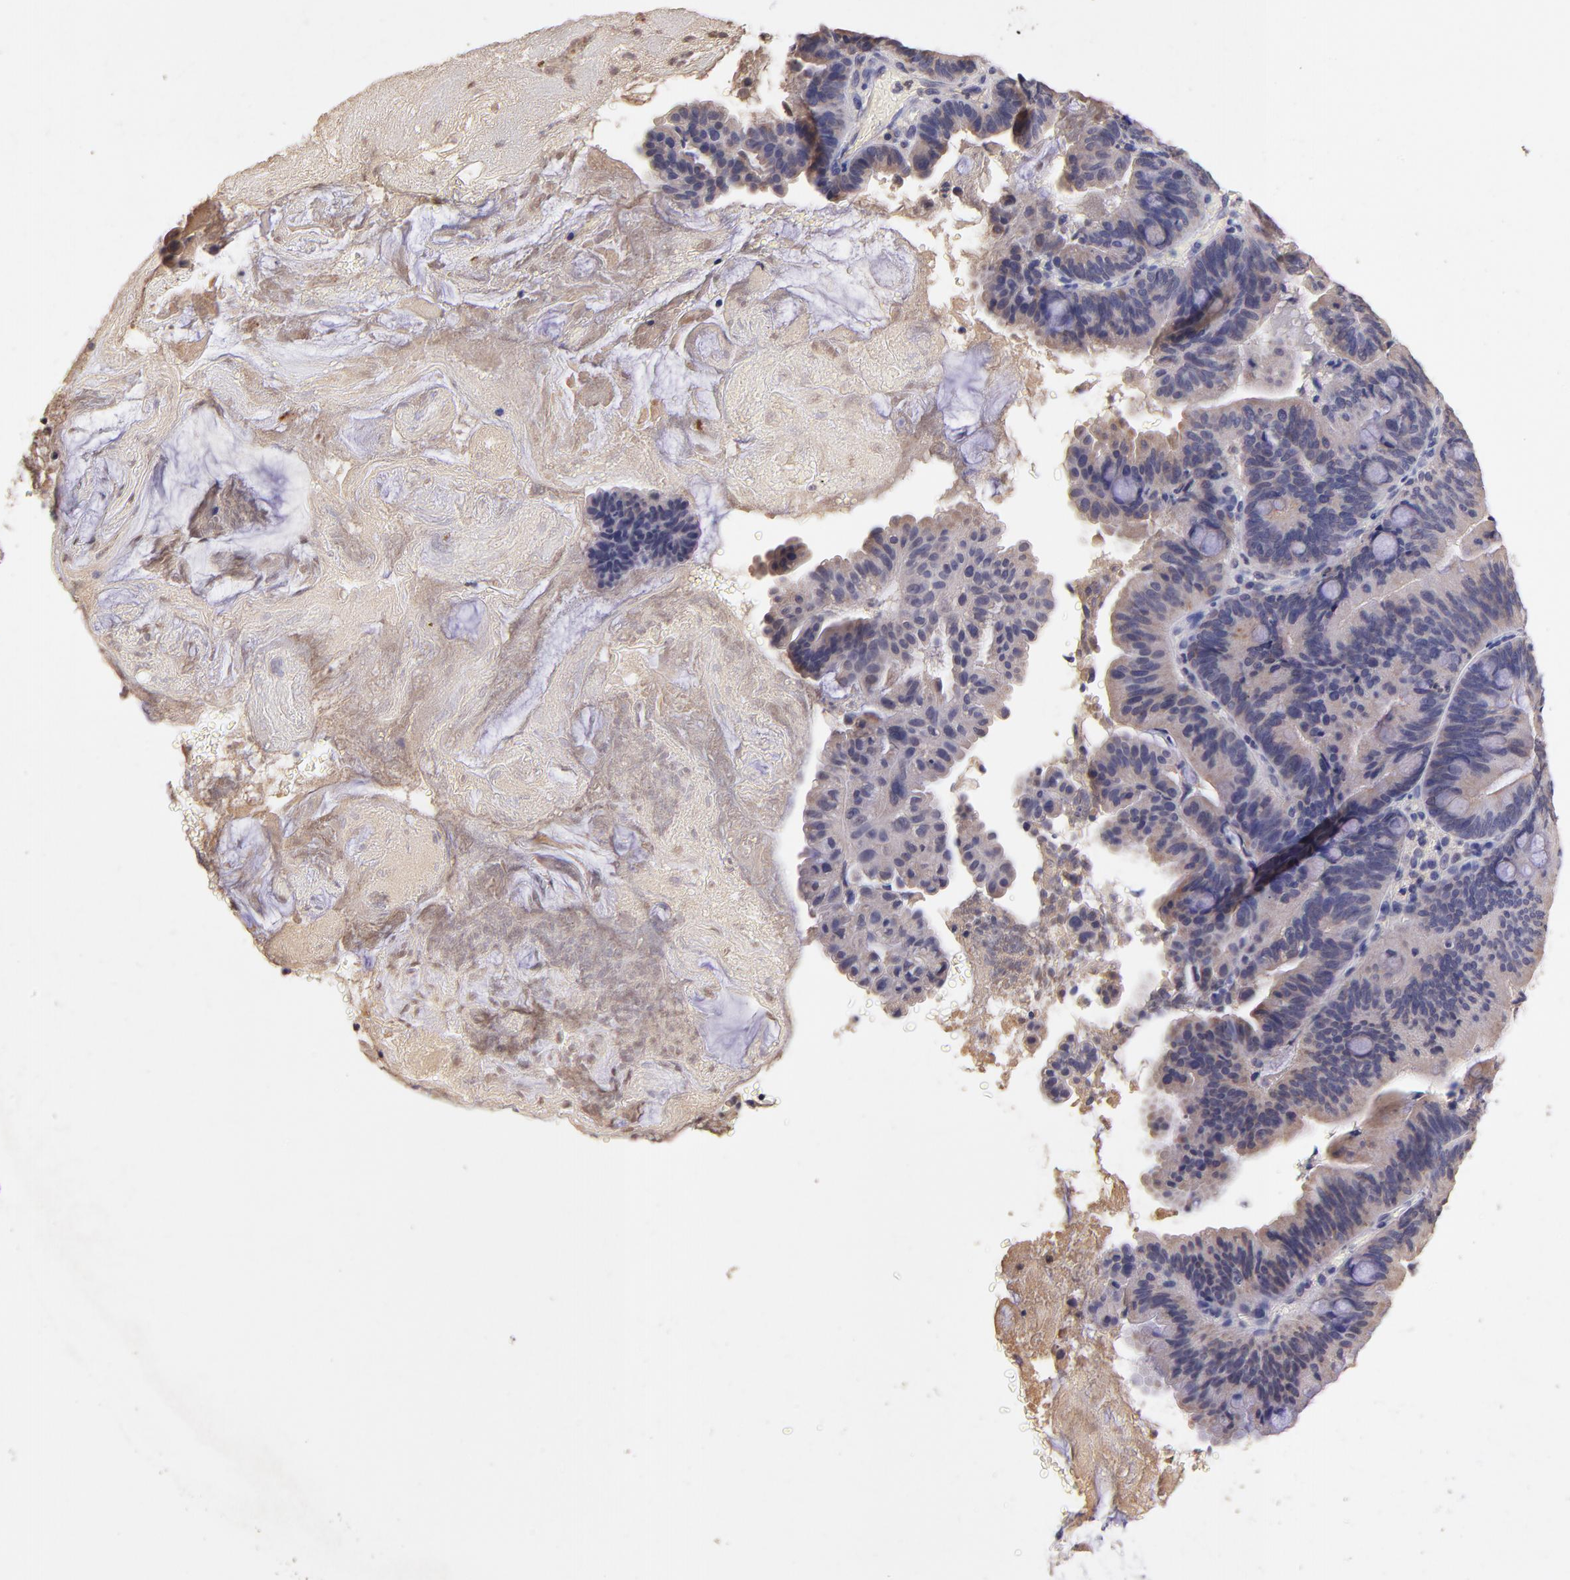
{"staining": {"intensity": "negative", "quantity": "none", "location": "none"}, "tissue": "pancreatic cancer", "cell_type": "Tumor cells", "image_type": "cancer", "snomed": [{"axis": "morphology", "description": "Adenocarcinoma, NOS"}, {"axis": "topography", "description": "Pancreas"}], "caption": "A micrograph of adenocarcinoma (pancreatic) stained for a protein demonstrates no brown staining in tumor cells.", "gene": "RNASEL", "patient": {"sex": "male", "age": 82}}